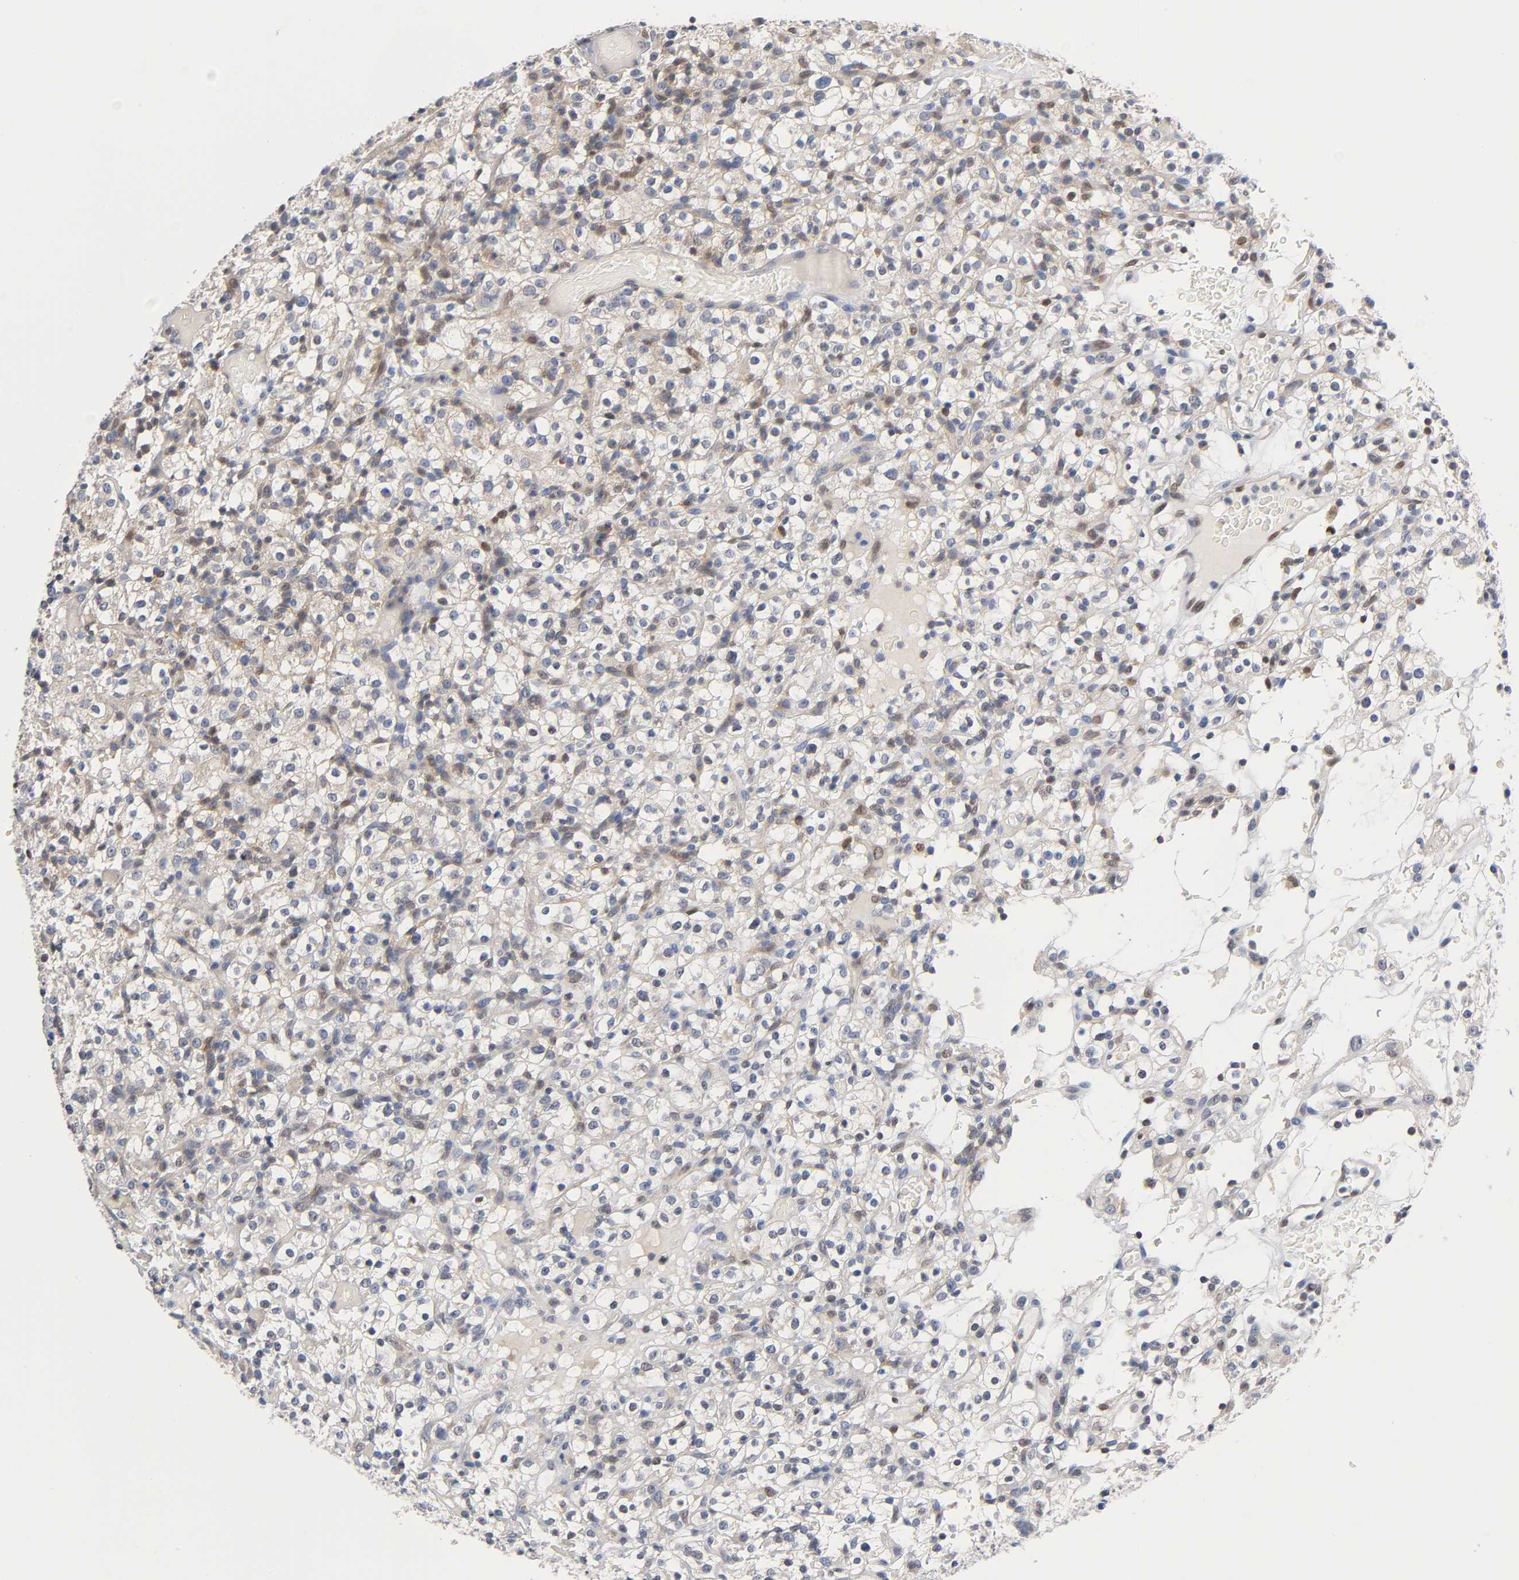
{"staining": {"intensity": "negative", "quantity": "none", "location": "none"}, "tissue": "renal cancer", "cell_type": "Tumor cells", "image_type": "cancer", "snomed": [{"axis": "morphology", "description": "Normal tissue, NOS"}, {"axis": "morphology", "description": "Adenocarcinoma, NOS"}, {"axis": "topography", "description": "Kidney"}], "caption": "Immunohistochemistry (IHC) histopathology image of human adenocarcinoma (renal) stained for a protein (brown), which exhibits no positivity in tumor cells. The staining was performed using DAB (3,3'-diaminobenzidine) to visualize the protein expression in brown, while the nuclei were stained in blue with hematoxylin (Magnification: 20x).", "gene": "NFATC1", "patient": {"sex": "female", "age": 72}}